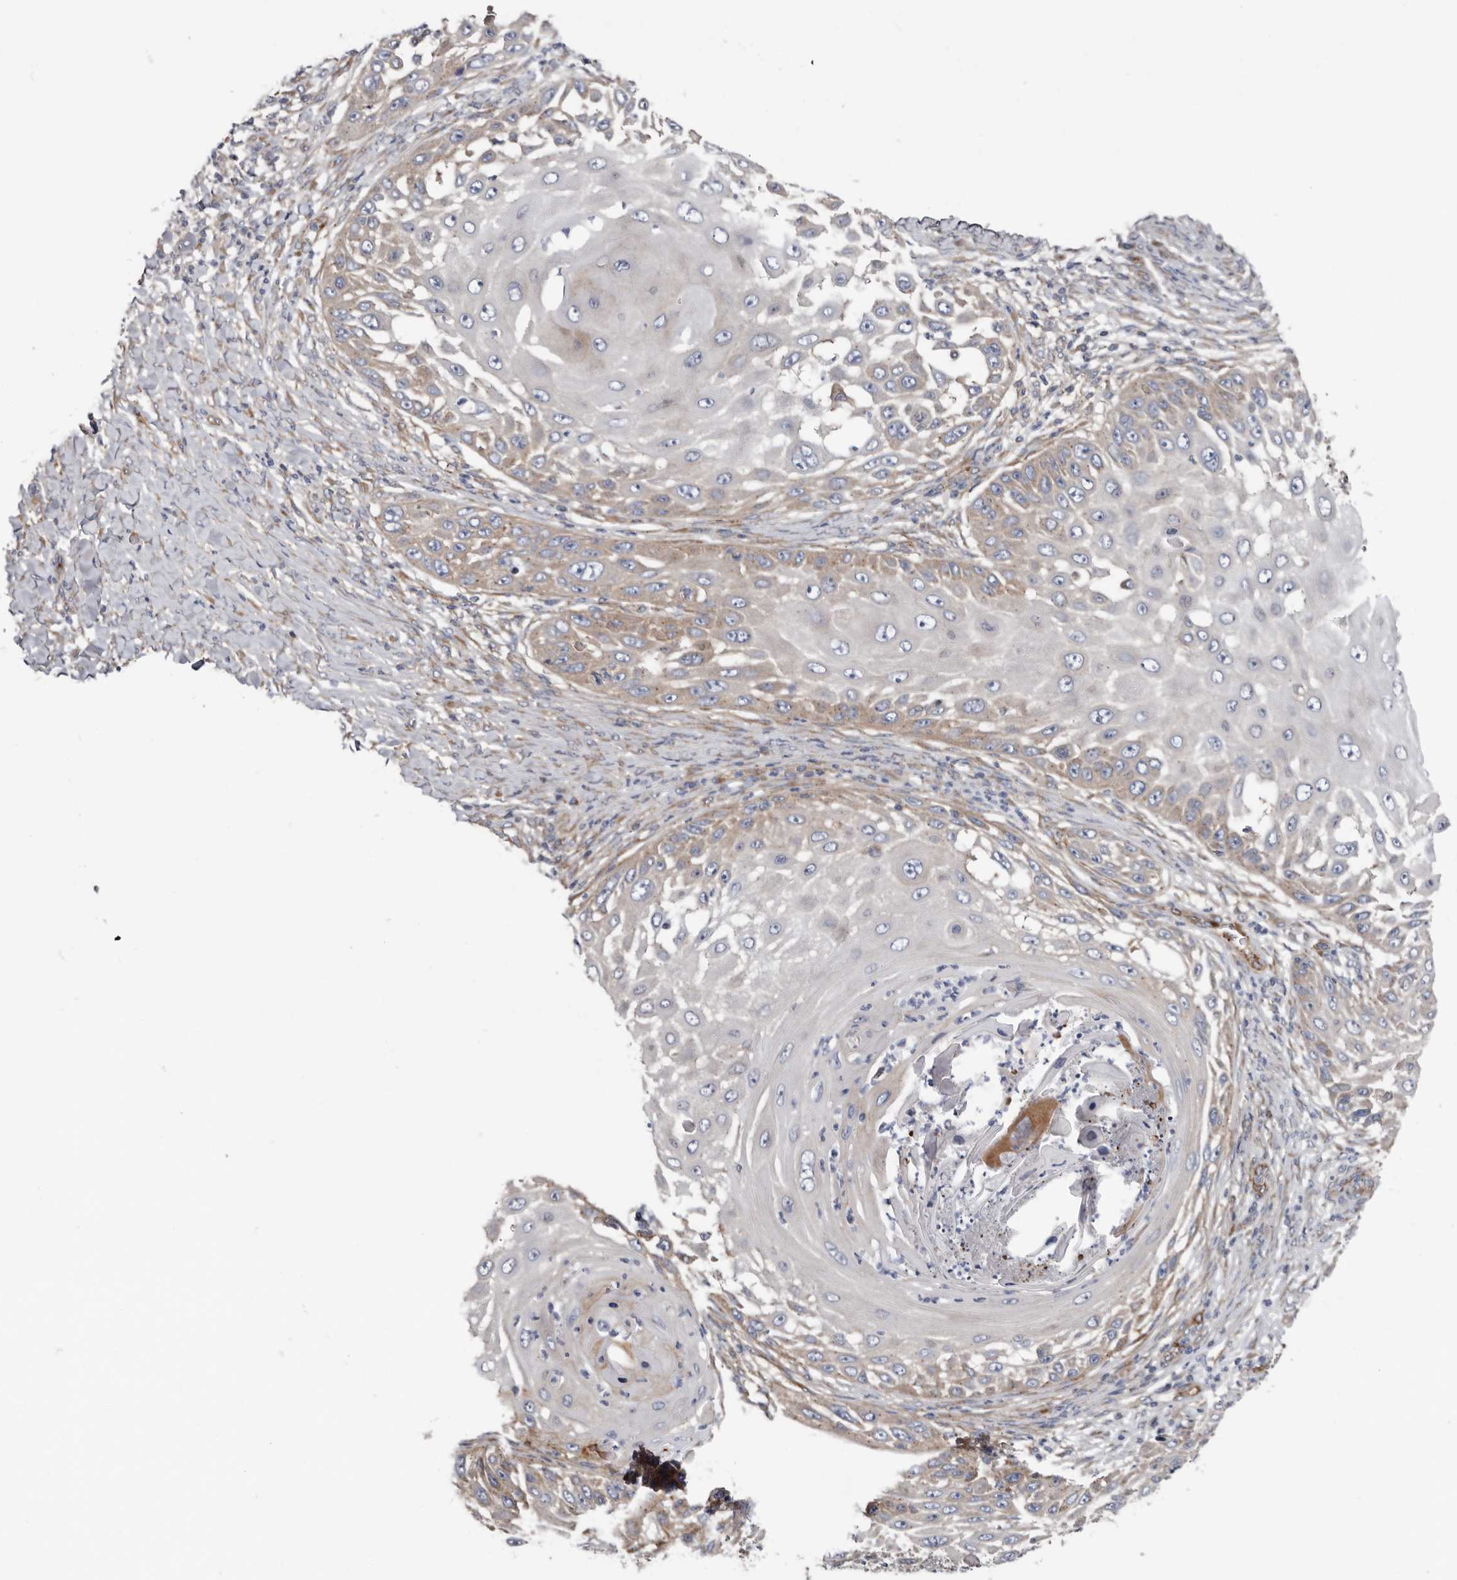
{"staining": {"intensity": "weak", "quantity": "25%-75%", "location": "cytoplasmic/membranous"}, "tissue": "skin cancer", "cell_type": "Tumor cells", "image_type": "cancer", "snomed": [{"axis": "morphology", "description": "Squamous cell carcinoma, NOS"}, {"axis": "topography", "description": "Skin"}], "caption": "This micrograph displays immunohistochemistry (IHC) staining of human skin cancer (squamous cell carcinoma), with low weak cytoplasmic/membranous staining in about 25%-75% of tumor cells.", "gene": "LUZP1", "patient": {"sex": "female", "age": 44}}